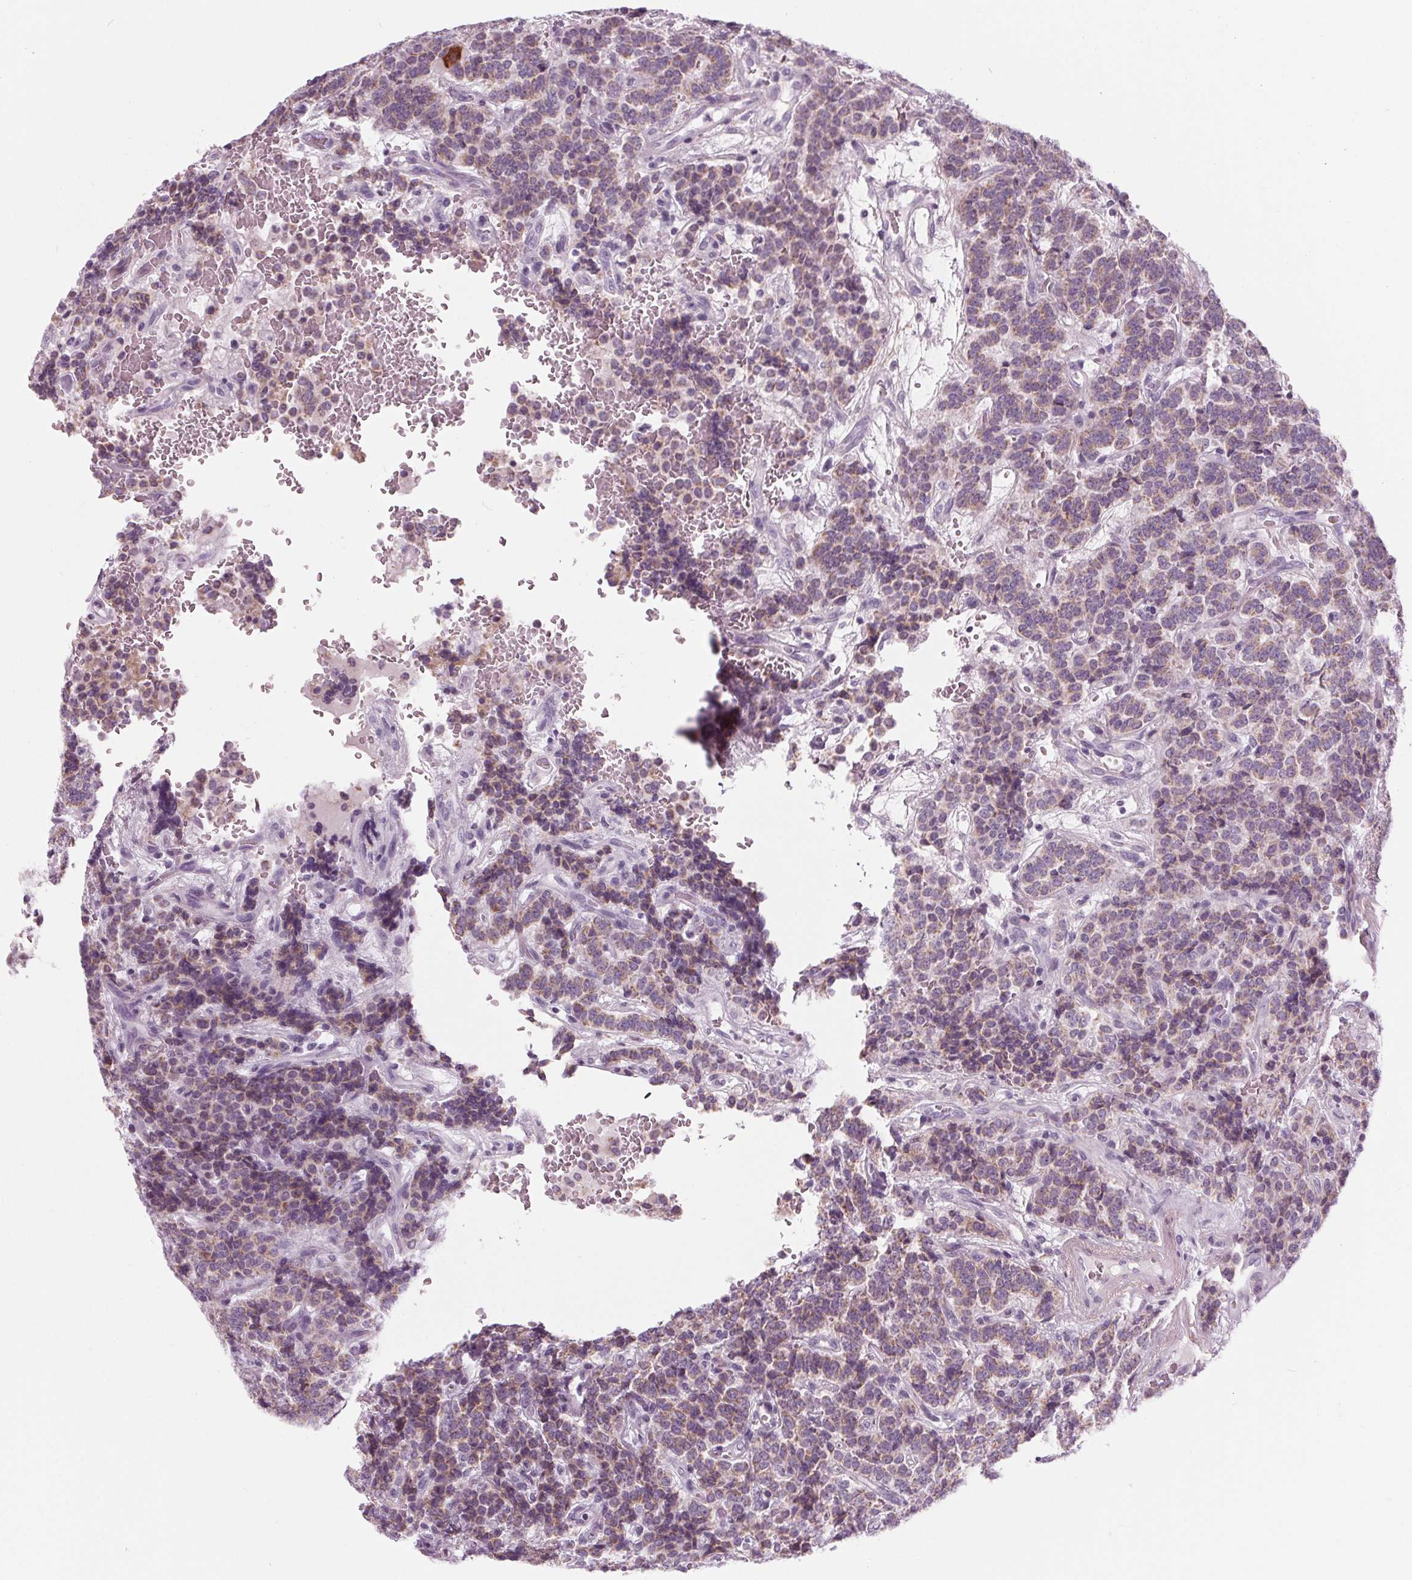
{"staining": {"intensity": "weak", "quantity": "25%-75%", "location": "cytoplasmic/membranous"}, "tissue": "carcinoid", "cell_type": "Tumor cells", "image_type": "cancer", "snomed": [{"axis": "morphology", "description": "Carcinoid, malignant, NOS"}, {"axis": "topography", "description": "Pancreas"}], "caption": "Immunohistochemistry (IHC) of malignant carcinoid shows low levels of weak cytoplasmic/membranous positivity in approximately 25%-75% of tumor cells. The protein is shown in brown color, while the nuclei are stained blue.", "gene": "CYP3A43", "patient": {"sex": "male", "age": 36}}